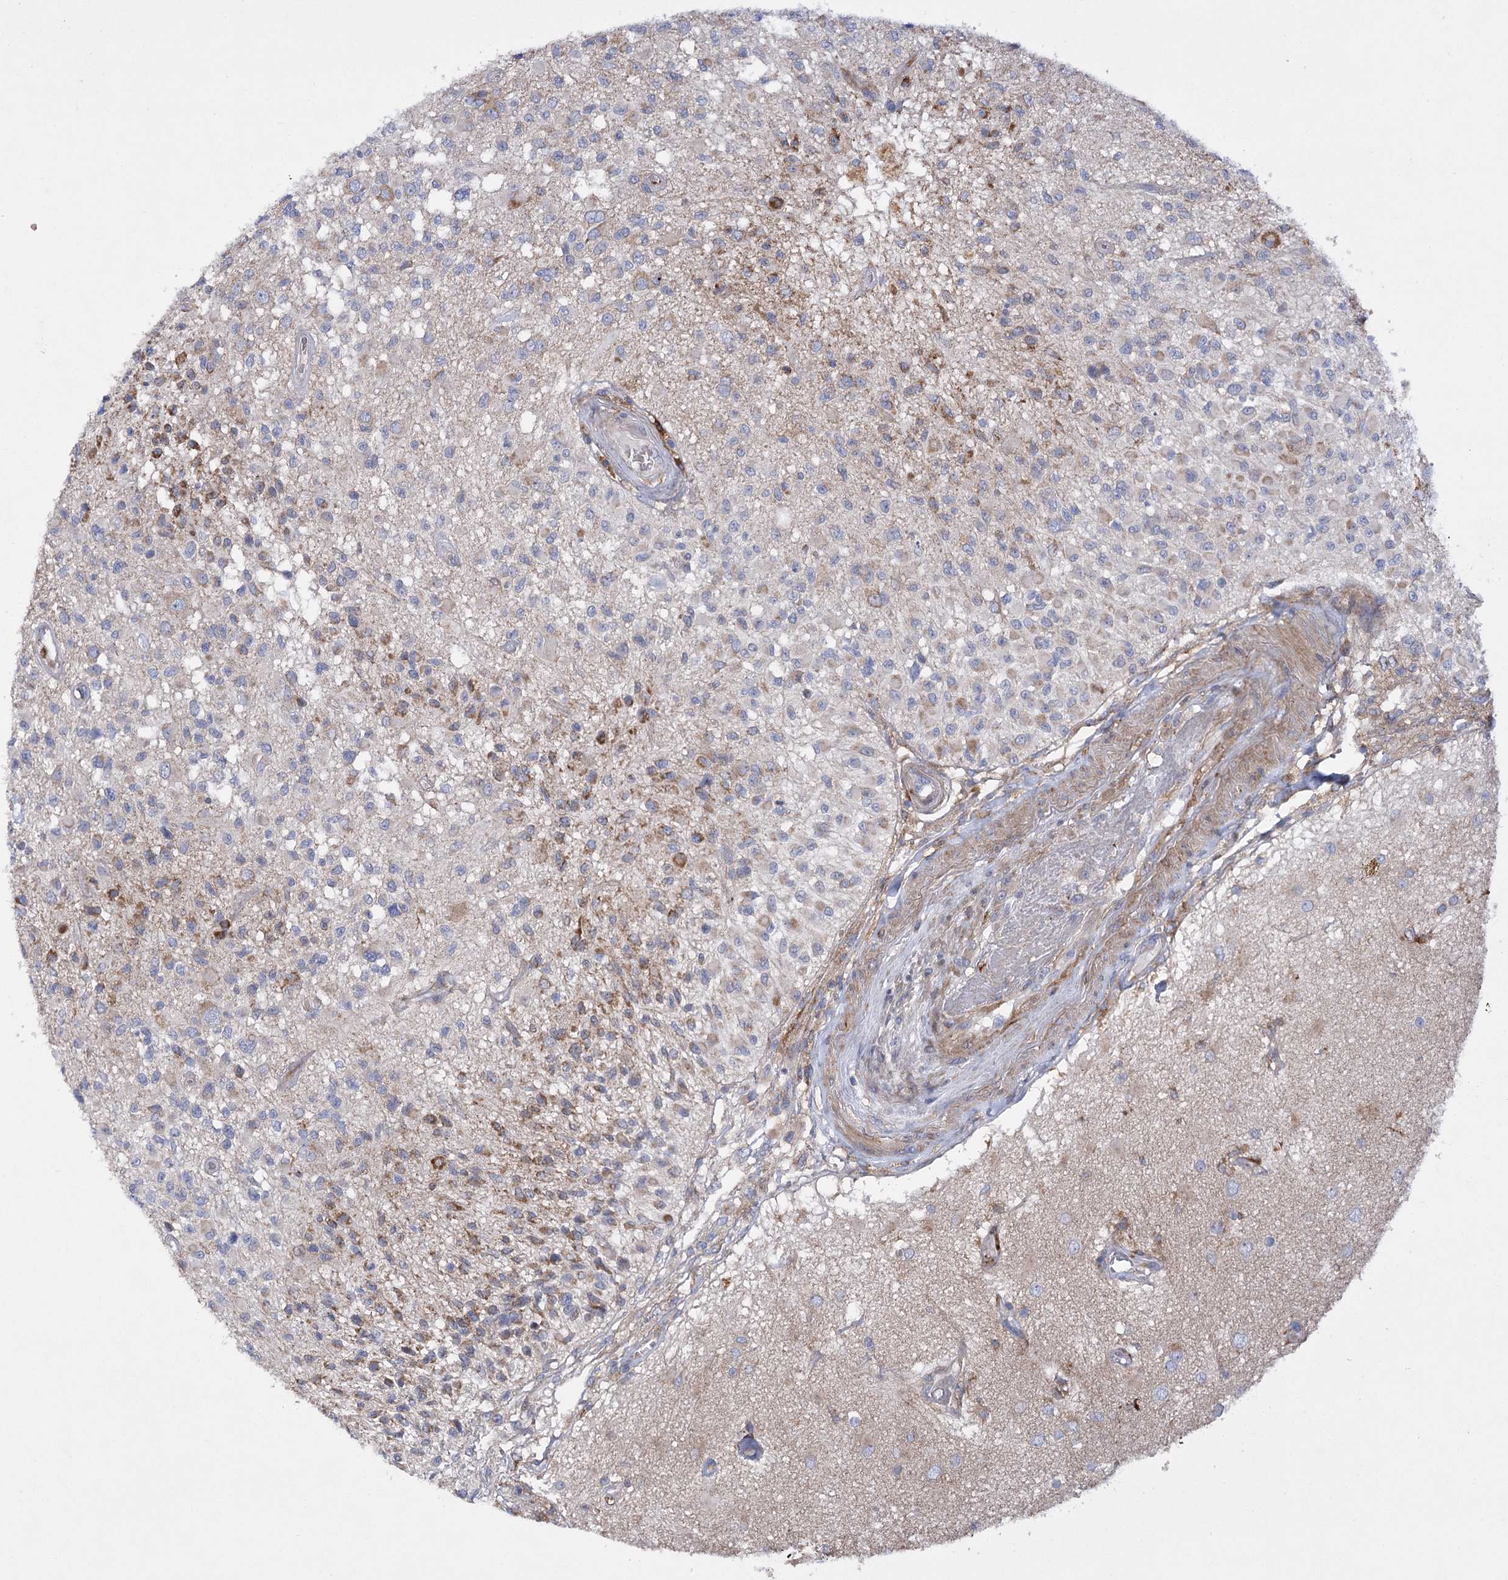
{"staining": {"intensity": "moderate", "quantity": "25%-75%", "location": "cytoplasmic/membranous"}, "tissue": "glioma", "cell_type": "Tumor cells", "image_type": "cancer", "snomed": [{"axis": "morphology", "description": "Glioma, malignant, High grade"}, {"axis": "morphology", "description": "Glioblastoma, NOS"}, {"axis": "topography", "description": "Brain"}], "caption": "Glioma stained with DAB immunohistochemistry demonstrates medium levels of moderate cytoplasmic/membranous positivity in about 25%-75% of tumor cells. Nuclei are stained in blue.", "gene": "COX15", "patient": {"sex": "male", "age": 60}}